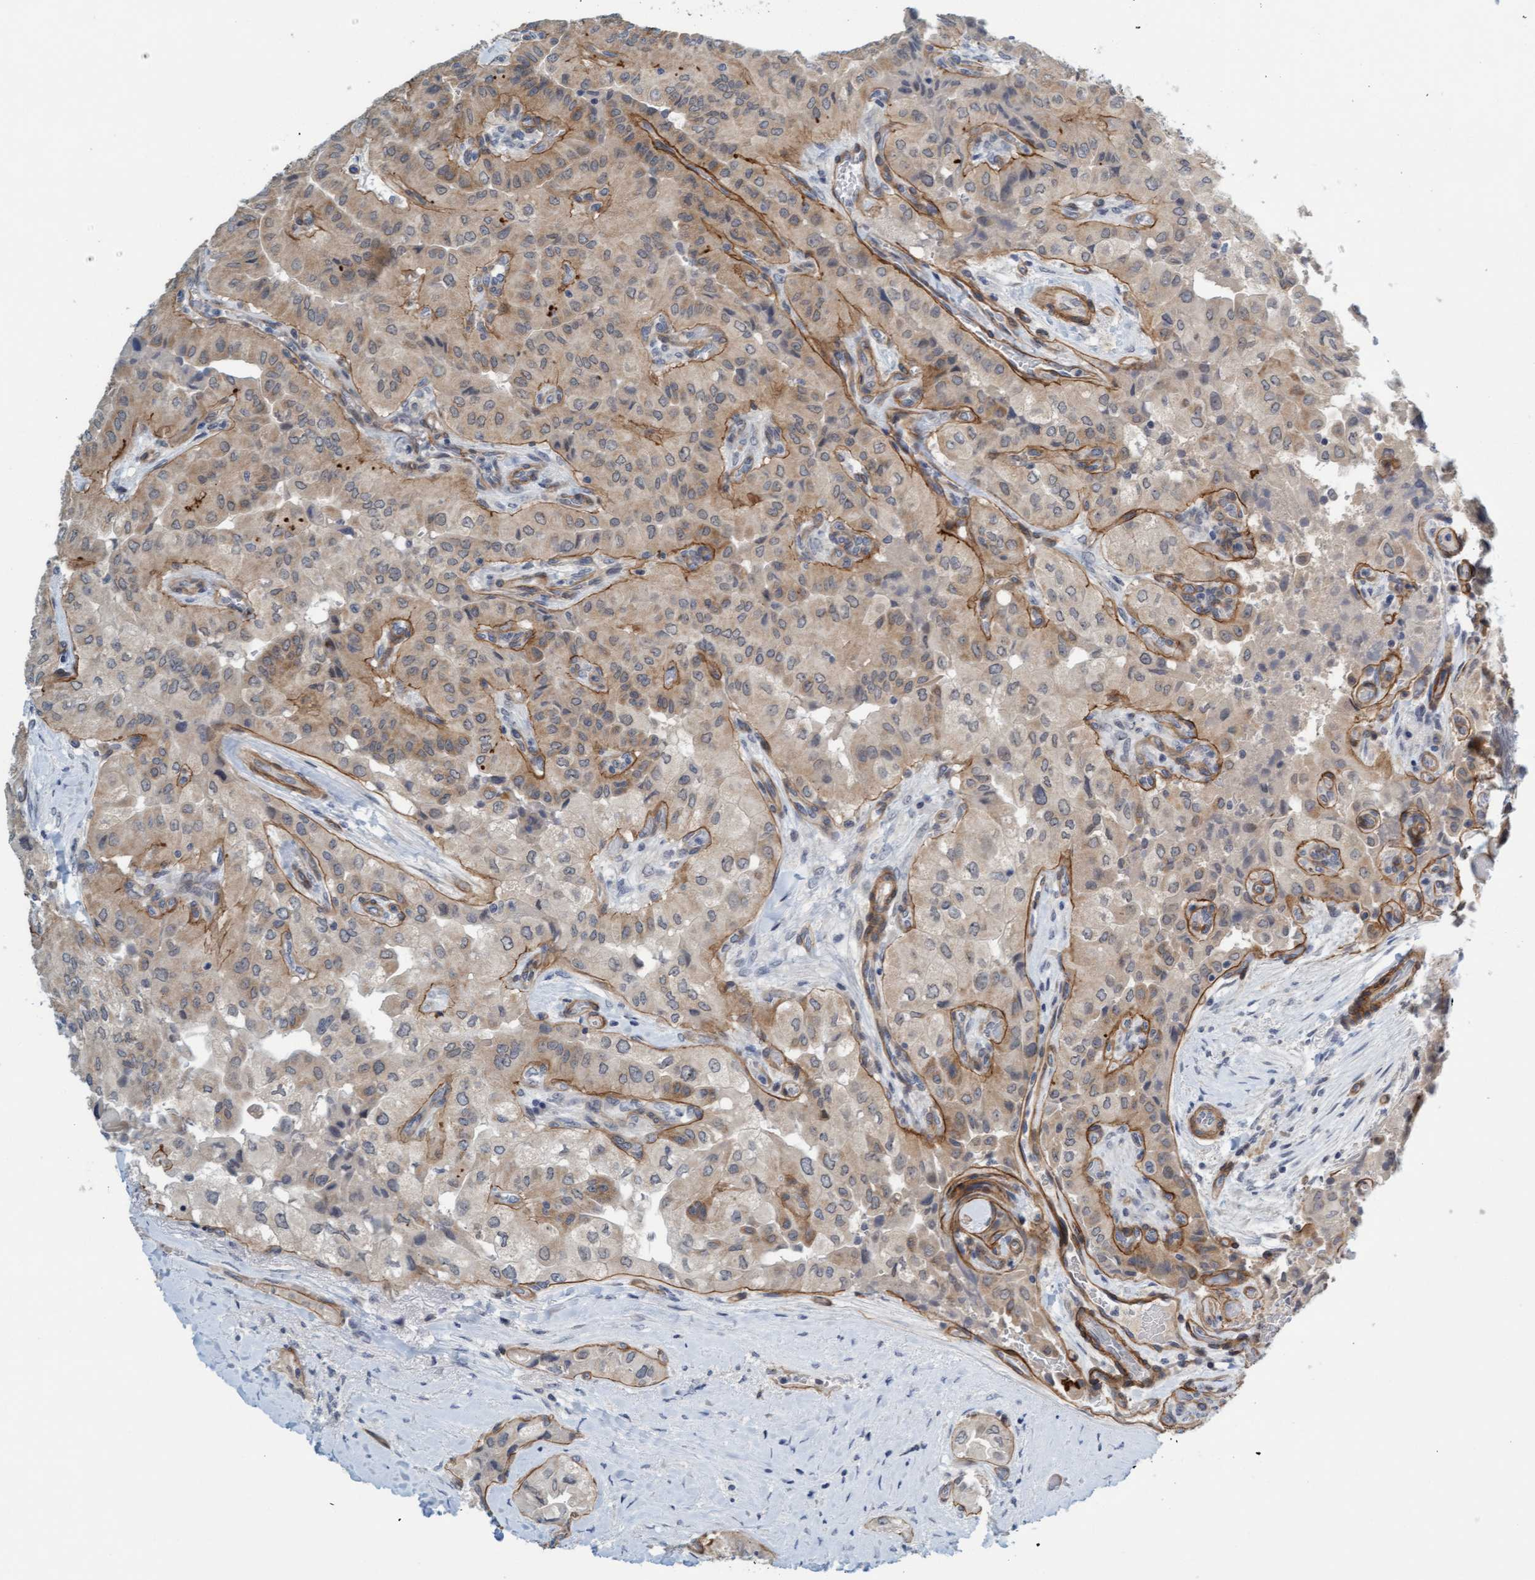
{"staining": {"intensity": "moderate", "quantity": ">75%", "location": "cytoplasmic/membranous"}, "tissue": "thyroid cancer", "cell_type": "Tumor cells", "image_type": "cancer", "snomed": [{"axis": "morphology", "description": "Papillary adenocarcinoma, NOS"}, {"axis": "topography", "description": "Thyroid gland"}], "caption": "Human thyroid papillary adenocarcinoma stained with a brown dye reveals moderate cytoplasmic/membranous positive staining in approximately >75% of tumor cells.", "gene": "TSTD2", "patient": {"sex": "female", "age": 59}}